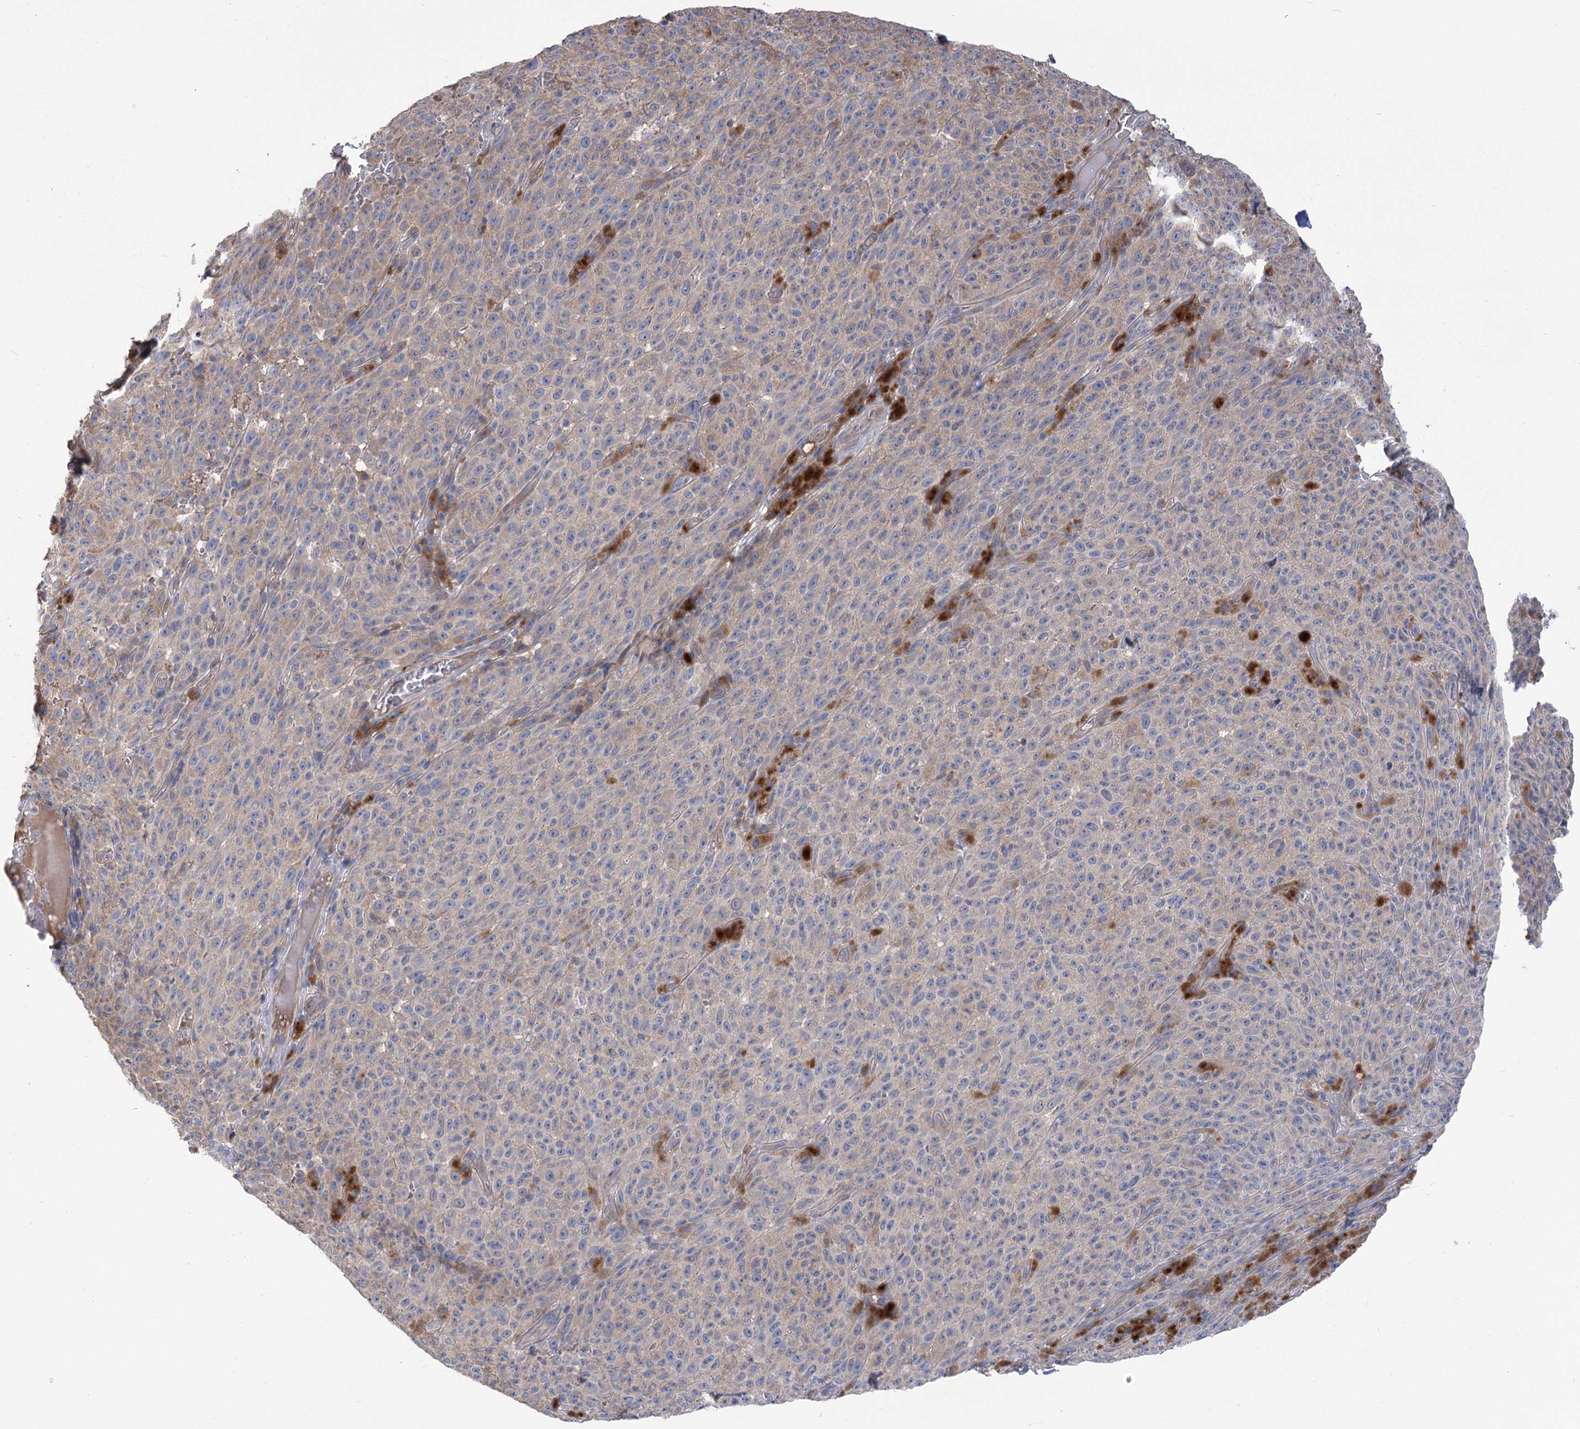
{"staining": {"intensity": "negative", "quantity": "none", "location": "none"}, "tissue": "melanoma", "cell_type": "Tumor cells", "image_type": "cancer", "snomed": [{"axis": "morphology", "description": "Malignant melanoma, NOS"}, {"axis": "topography", "description": "Skin"}], "caption": "Immunohistochemical staining of malignant melanoma exhibits no significant positivity in tumor cells.", "gene": "PBLD", "patient": {"sex": "female", "age": 82}}